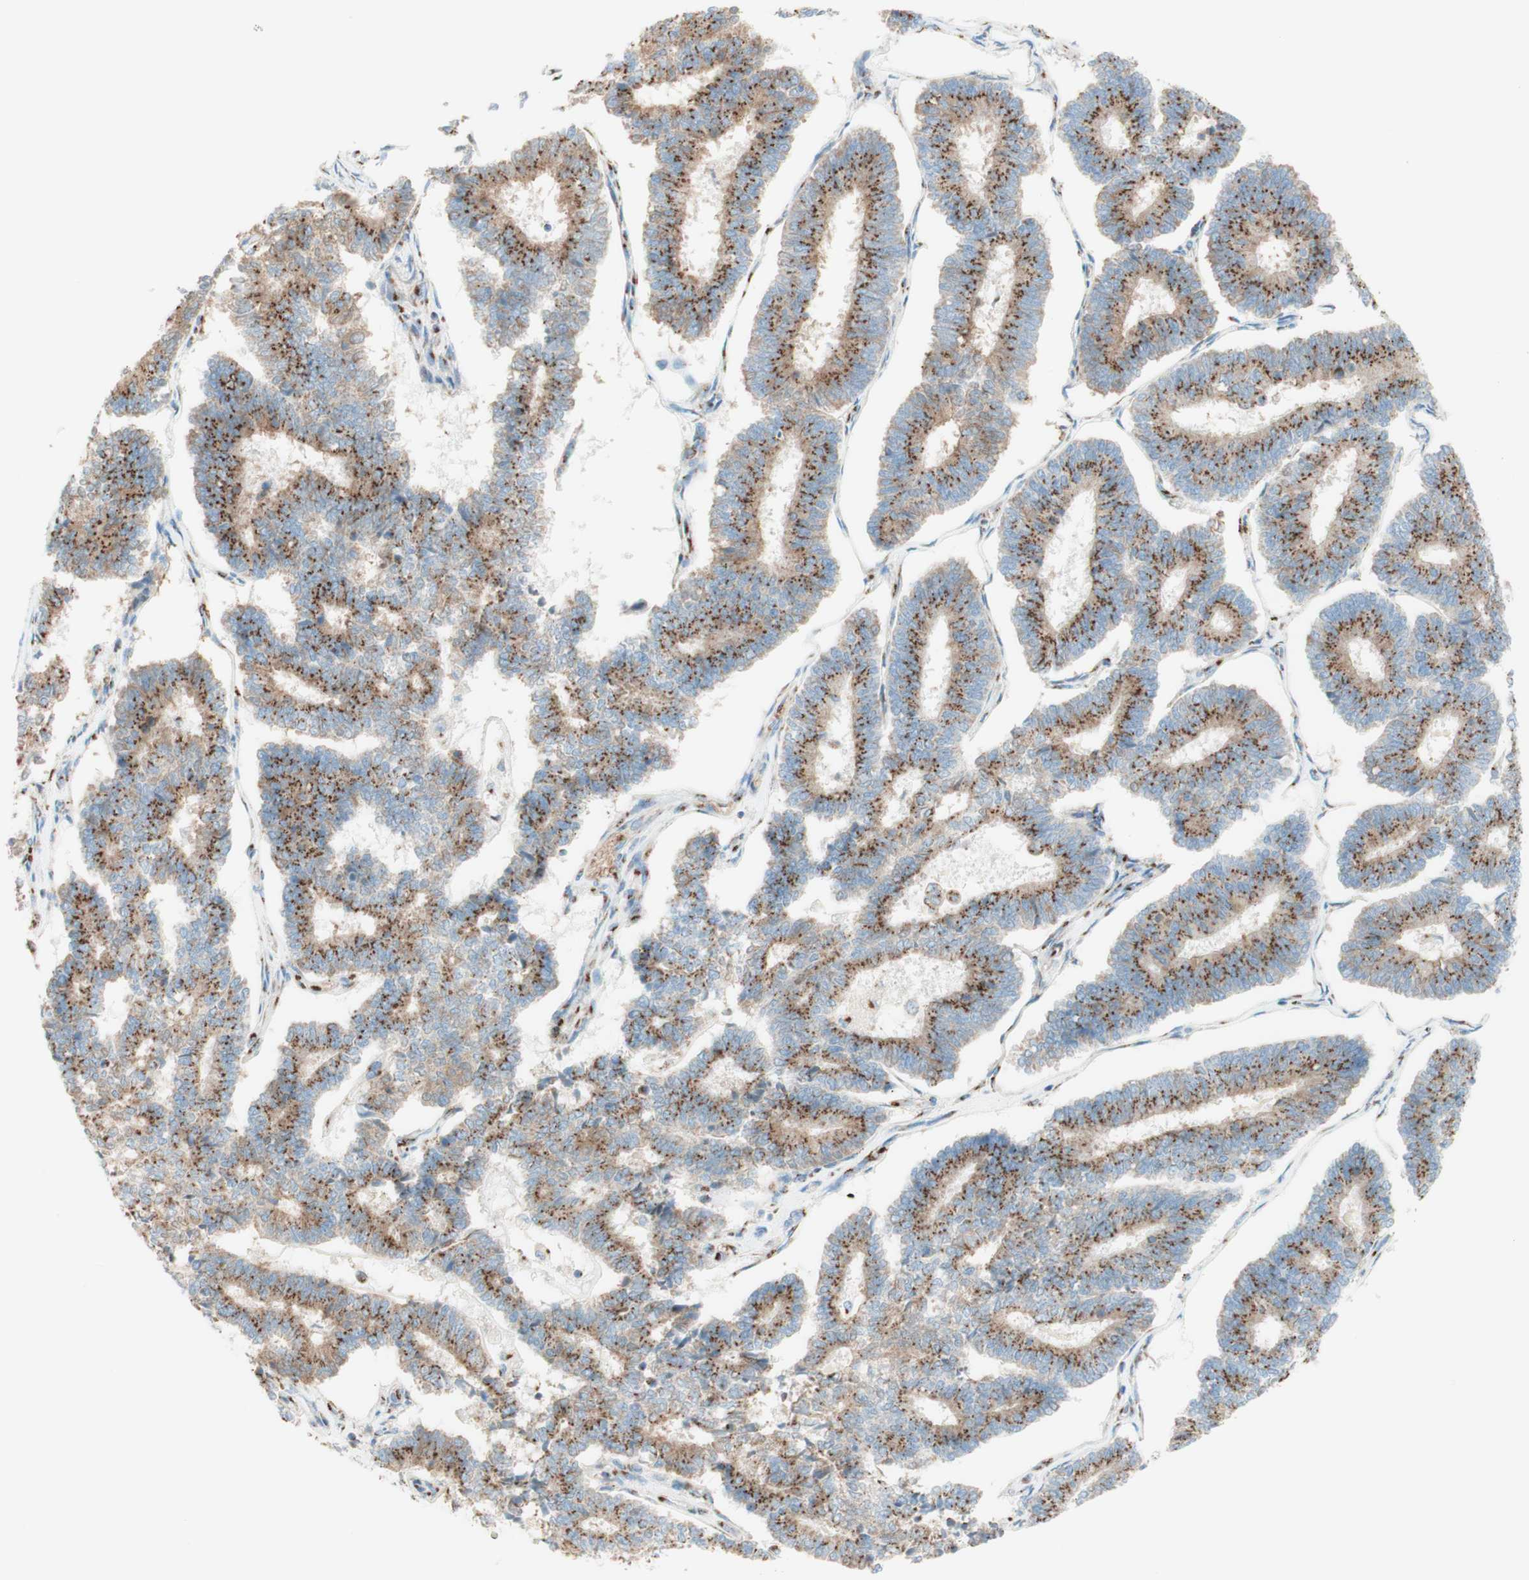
{"staining": {"intensity": "strong", "quantity": "25%-75%", "location": "cytoplasmic/membranous"}, "tissue": "endometrial cancer", "cell_type": "Tumor cells", "image_type": "cancer", "snomed": [{"axis": "morphology", "description": "Adenocarcinoma, NOS"}, {"axis": "topography", "description": "Endometrium"}], "caption": "Human adenocarcinoma (endometrial) stained for a protein (brown) displays strong cytoplasmic/membranous positive positivity in about 25%-75% of tumor cells.", "gene": "GOLGB1", "patient": {"sex": "female", "age": 70}}